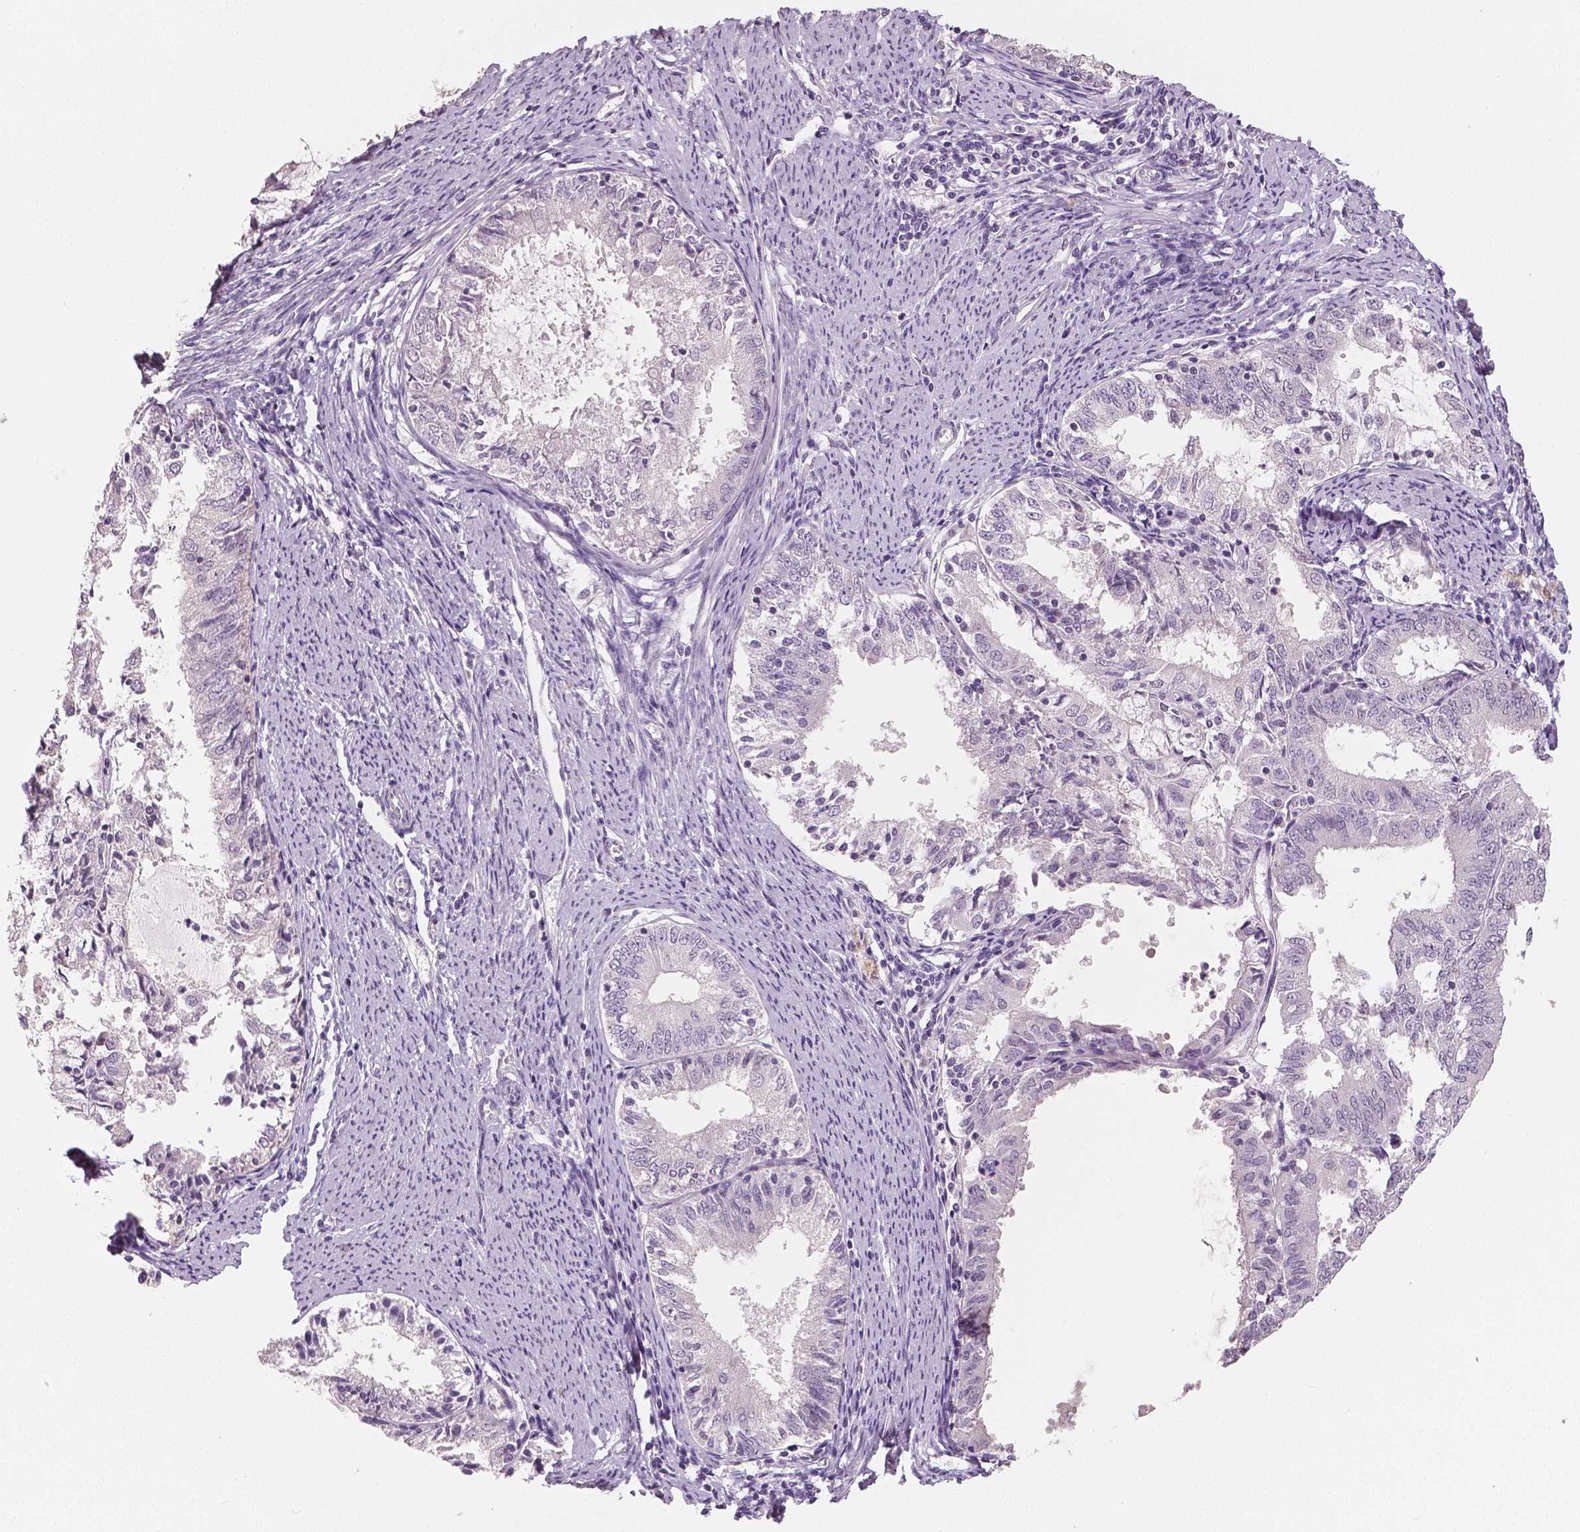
{"staining": {"intensity": "negative", "quantity": "none", "location": "none"}, "tissue": "endometrial cancer", "cell_type": "Tumor cells", "image_type": "cancer", "snomed": [{"axis": "morphology", "description": "Adenocarcinoma, NOS"}, {"axis": "topography", "description": "Endometrium"}], "caption": "IHC histopathology image of human endometrial cancer (adenocarcinoma) stained for a protein (brown), which exhibits no expression in tumor cells.", "gene": "NECAB1", "patient": {"sex": "female", "age": 57}}